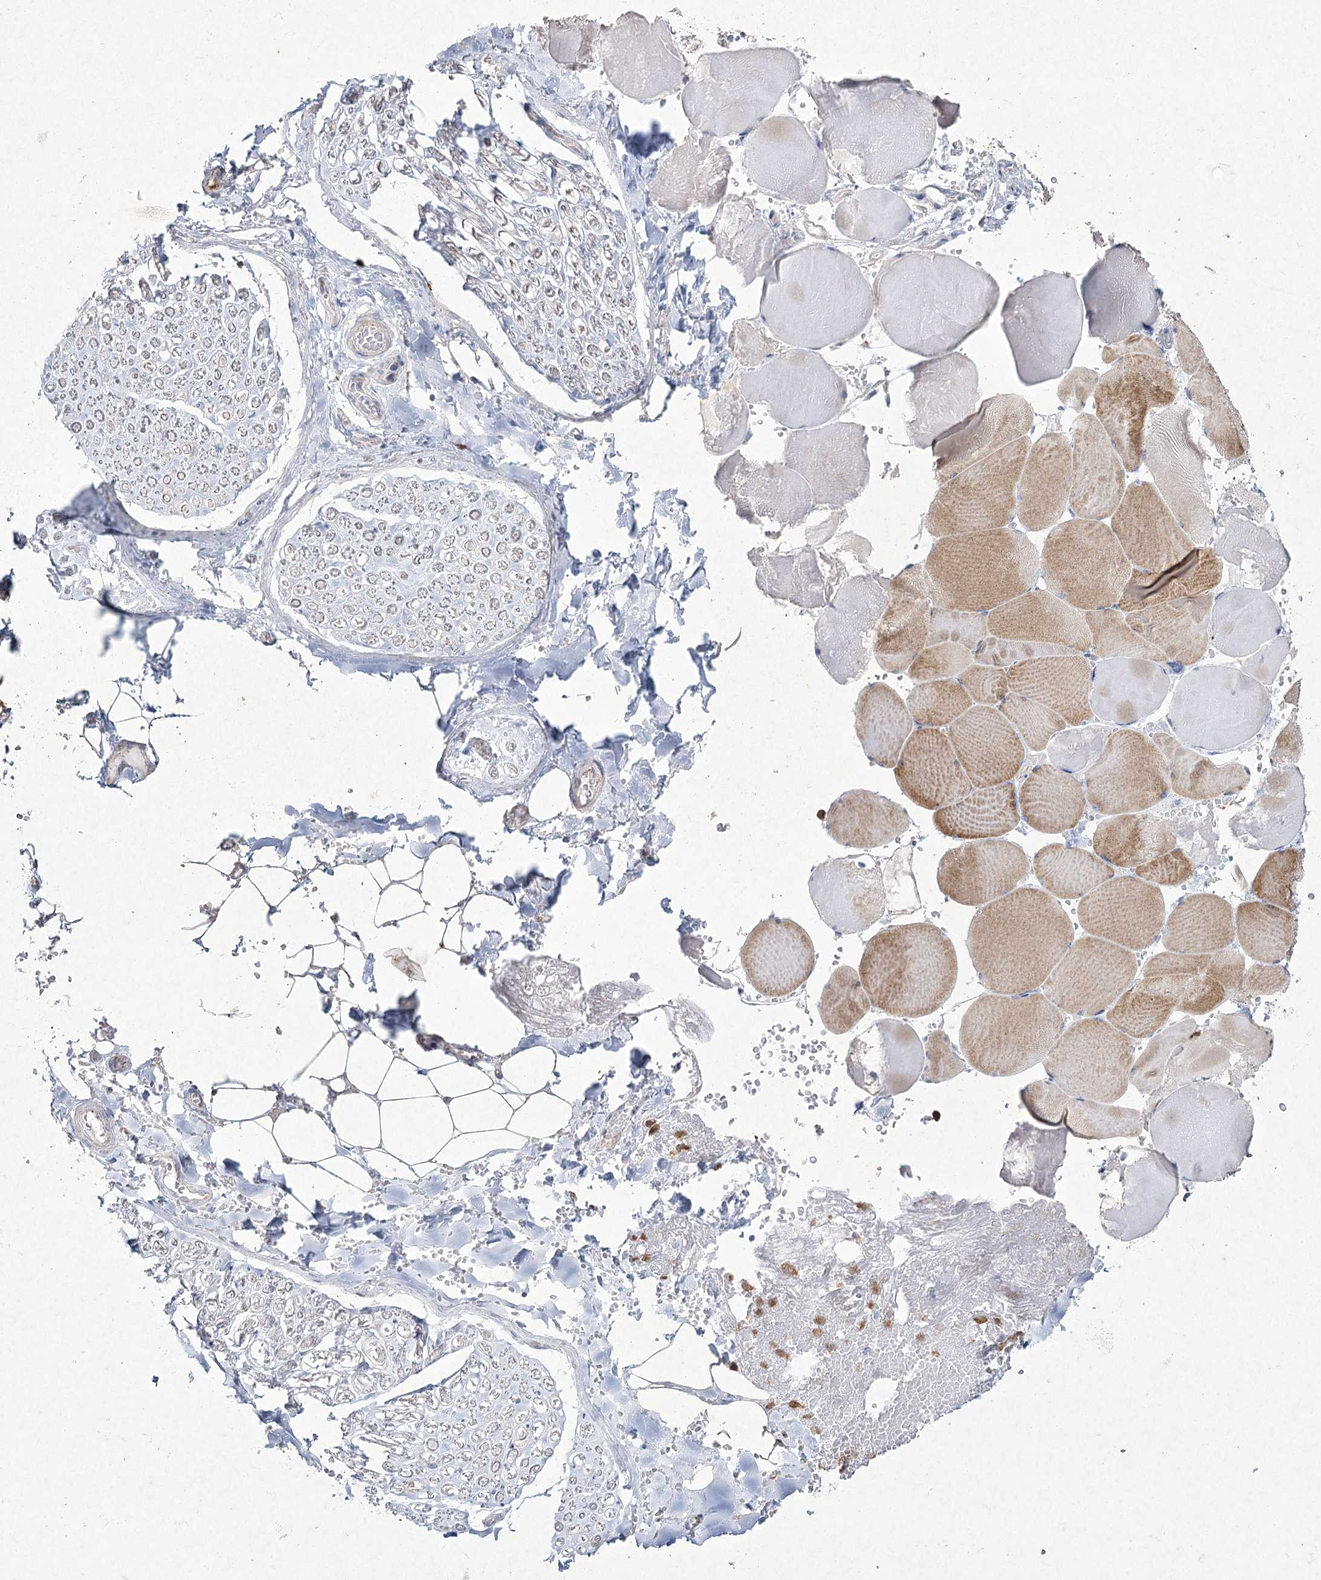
{"staining": {"intensity": "negative", "quantity": "none", "location": "none"}, "tissue": "adipose tissue", "cell_type": "Adipocytes", "image_type": "normal", "snomed": [{"axis": "morphology", "description": "Normal tissue, NOS"}, {"axis": "topography", "description": "Skeletal muscle"}, {"axis": "topography", "description": "Peripheral nerve tissue"}], "caption": "This is an immunohistochemistry image of benign adipose tissue. There is no staining in adipocytes.", "gene": "NIPAL4", "patient": {"sex": "female", "age": 55}}